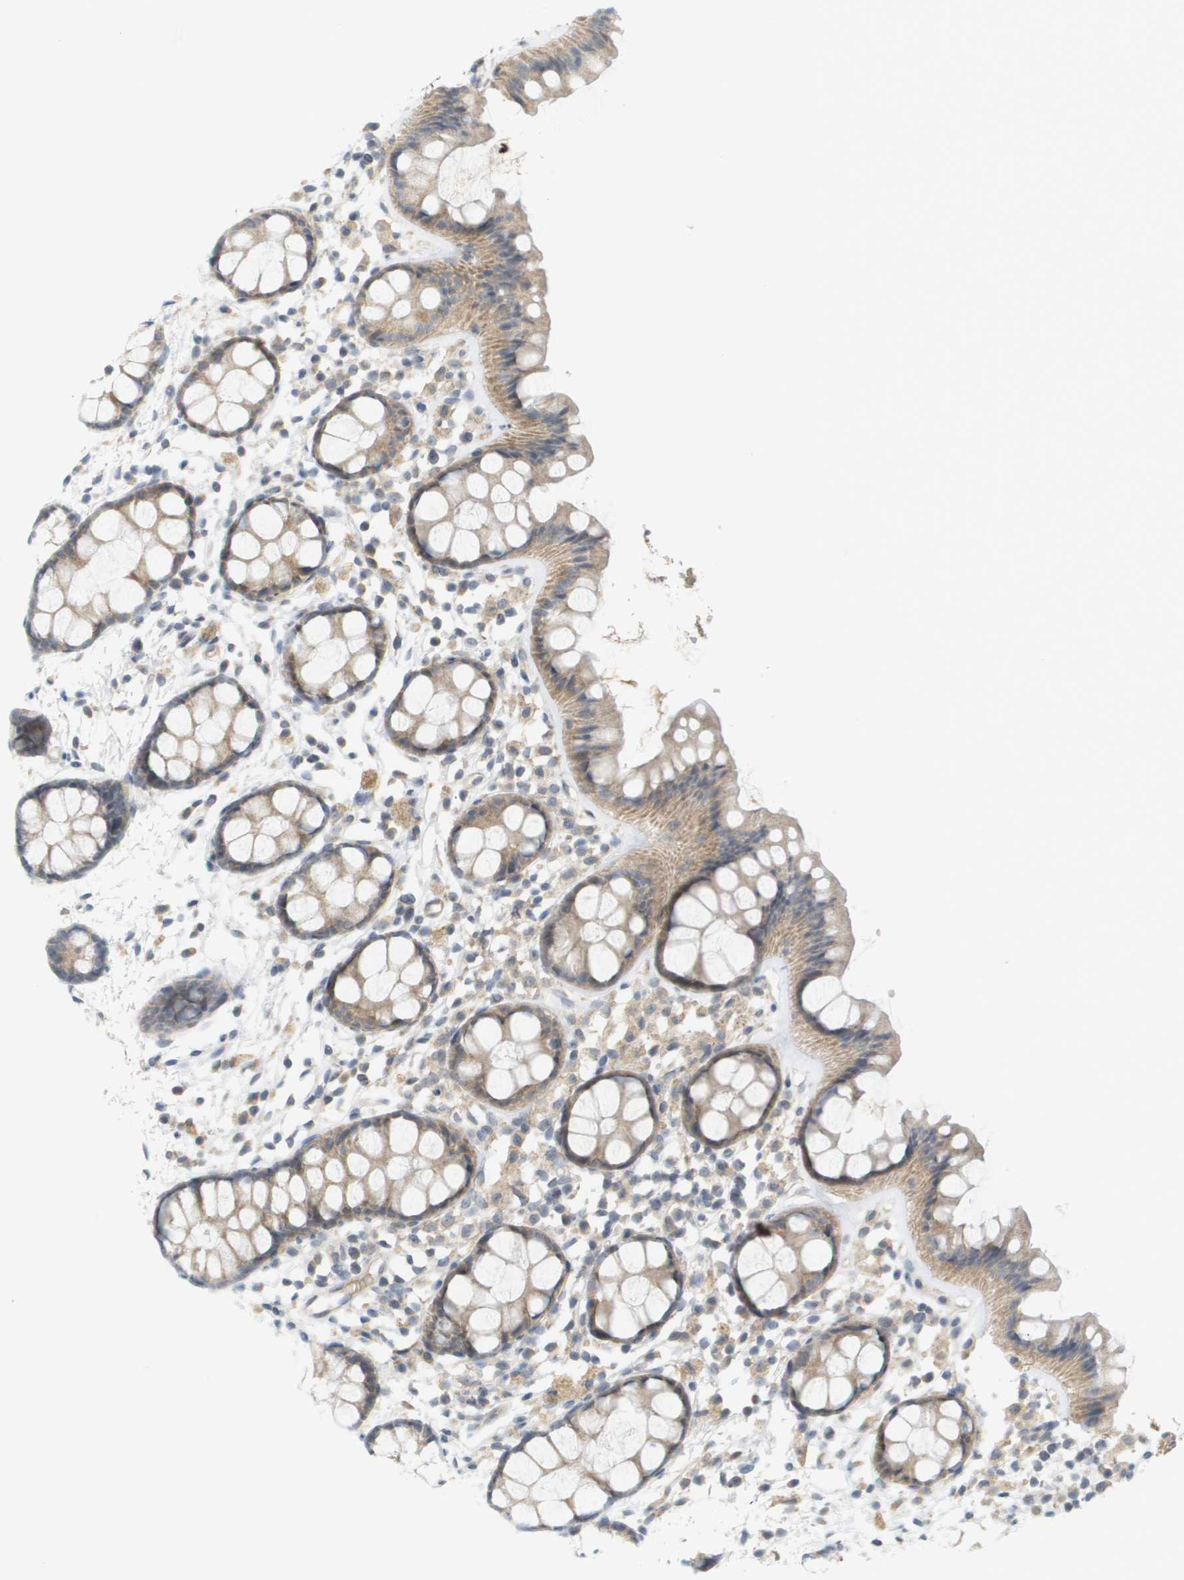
{"staining": {"intensity": "weak", "quantity": ">75%", "location": "cytoplasmic/membranous"}, "tissue": "rectum", "cell_type": "Glandular cells", "image_type": "normal", "snomed": [{"axis": "morphology", "description": "Normal tissue, NOS"}, {"axis": "topography", "description": "Rectum"}], "caption": "Brown immunohistochemical staining in unremarkable human rectum reveals weak cytoplasmic/membranous expression in approximately >75% of glandular cells.", "gene": "PROC", "patient": {"sex": "female", "age": 66}}